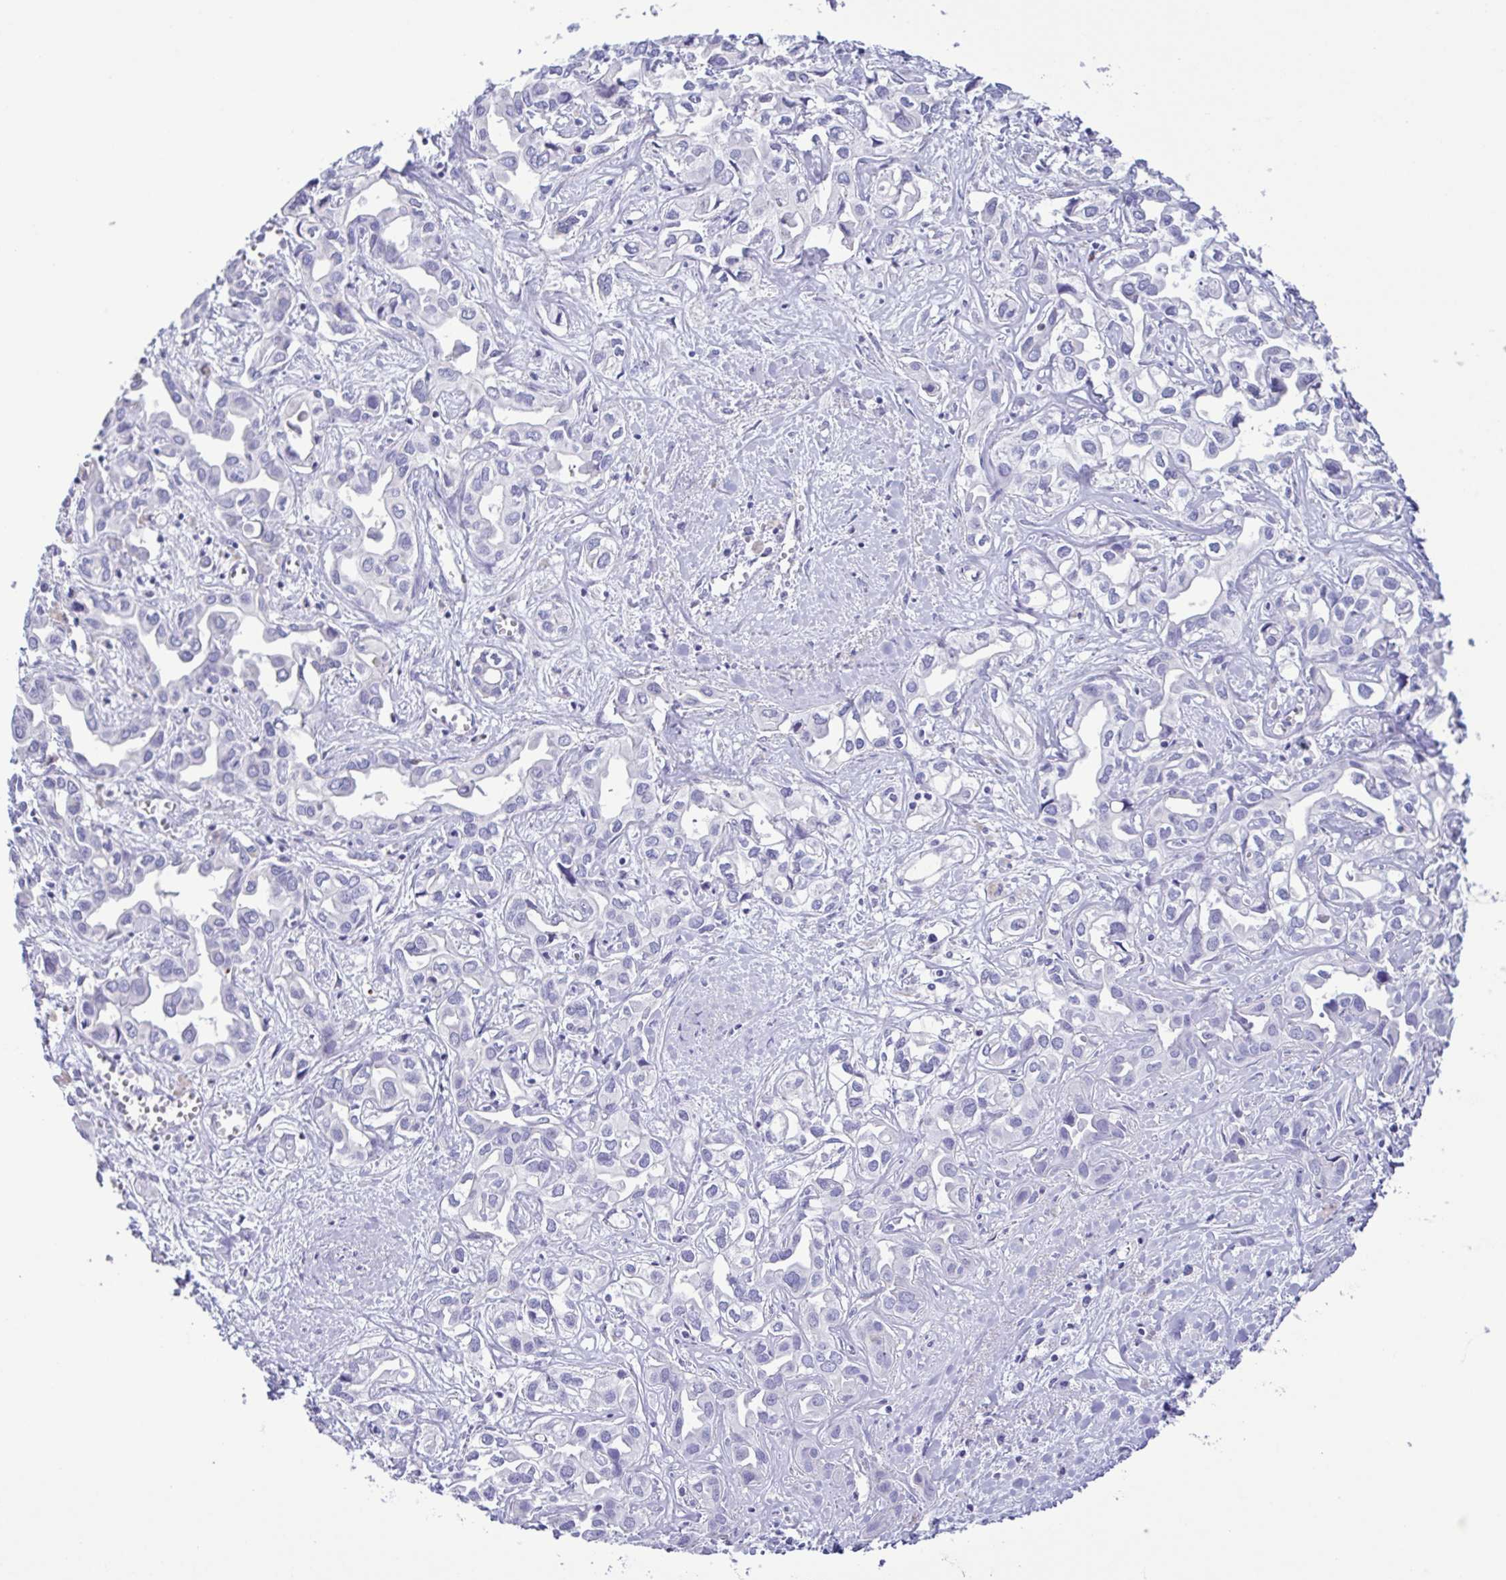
{"staining": {"intensity": "negative", "quantity": "none", "location": "none"}, "tissue": "liver cancer", "cell_type": "Tumor cells", "image_type": "cancer", "snomed": [{"axis": "morphology", "description": "Cholangiocarcinoma"}, {"axis": "topography", "description": "Liver"}], "caption": "Protein analysis of cholangiocarcinoma (liver) reveals no significant expression in tumor cells.", "gene": "GPR182", "patient": {"sex": "female", "age": 64}}